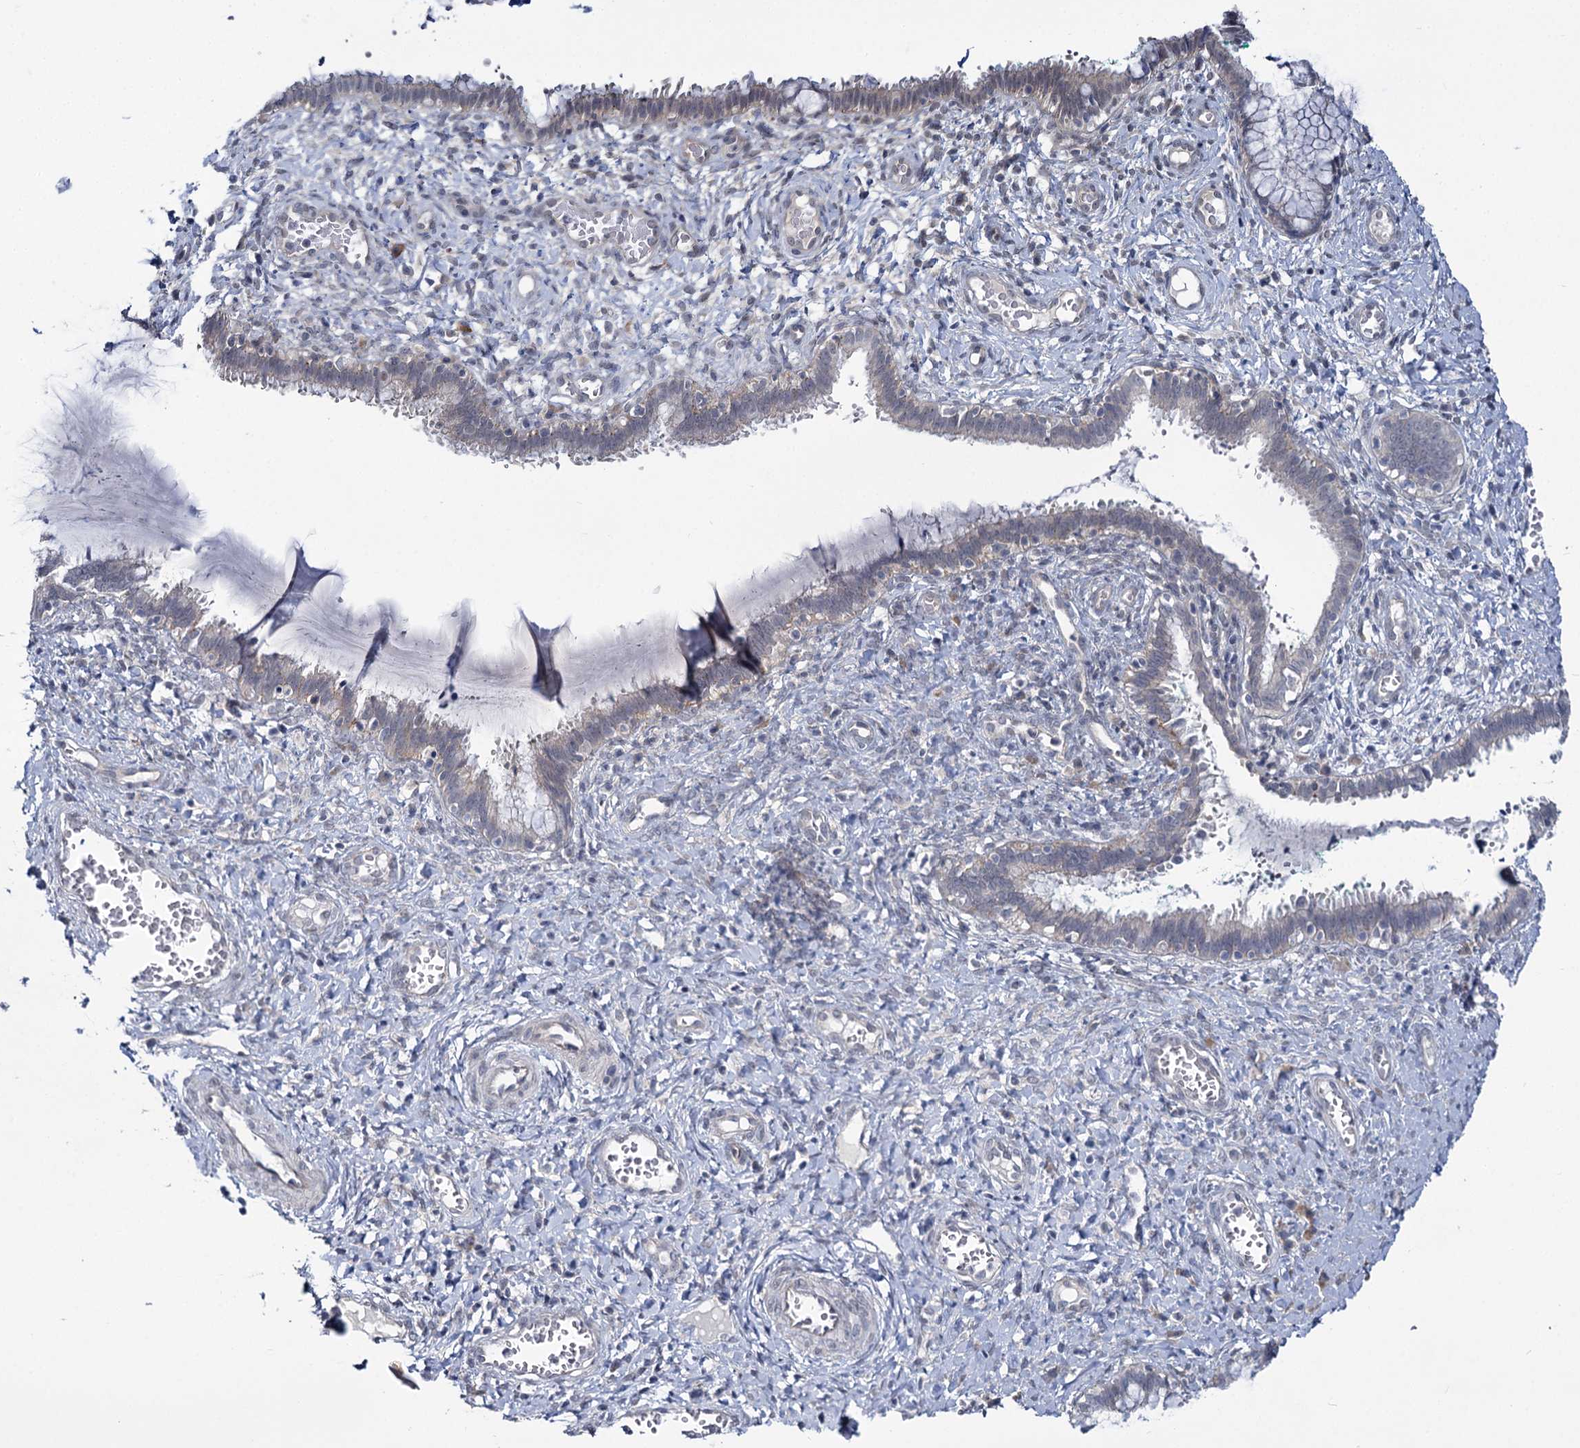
{"staining": {"intensity": "negative", "quantity": "none", "location": "none"}, "tissue": "cervix", "cell_type": "Glandular cells", "image_type": "normal", "snomed": [{"axis": "morphology", "description": "Normal tissue, NOS"}, {"axis": "morphology", "description": "Adenocarcinoma, NOS"}, {"axis": "topography", "description": "Cervix"}], "caption": "IHC photomicrograph of unremarkable cervix: human cervix stained with DAB demonstrates no significant protein staining in glandular cells. (Brightfield microscopy of DAB (3,3'-diaminobenzidine) immunohistochemistry (IHC) at high magnification).", "gene": "MBLAC2", "patient": {"sex": "female", "age": 29}}